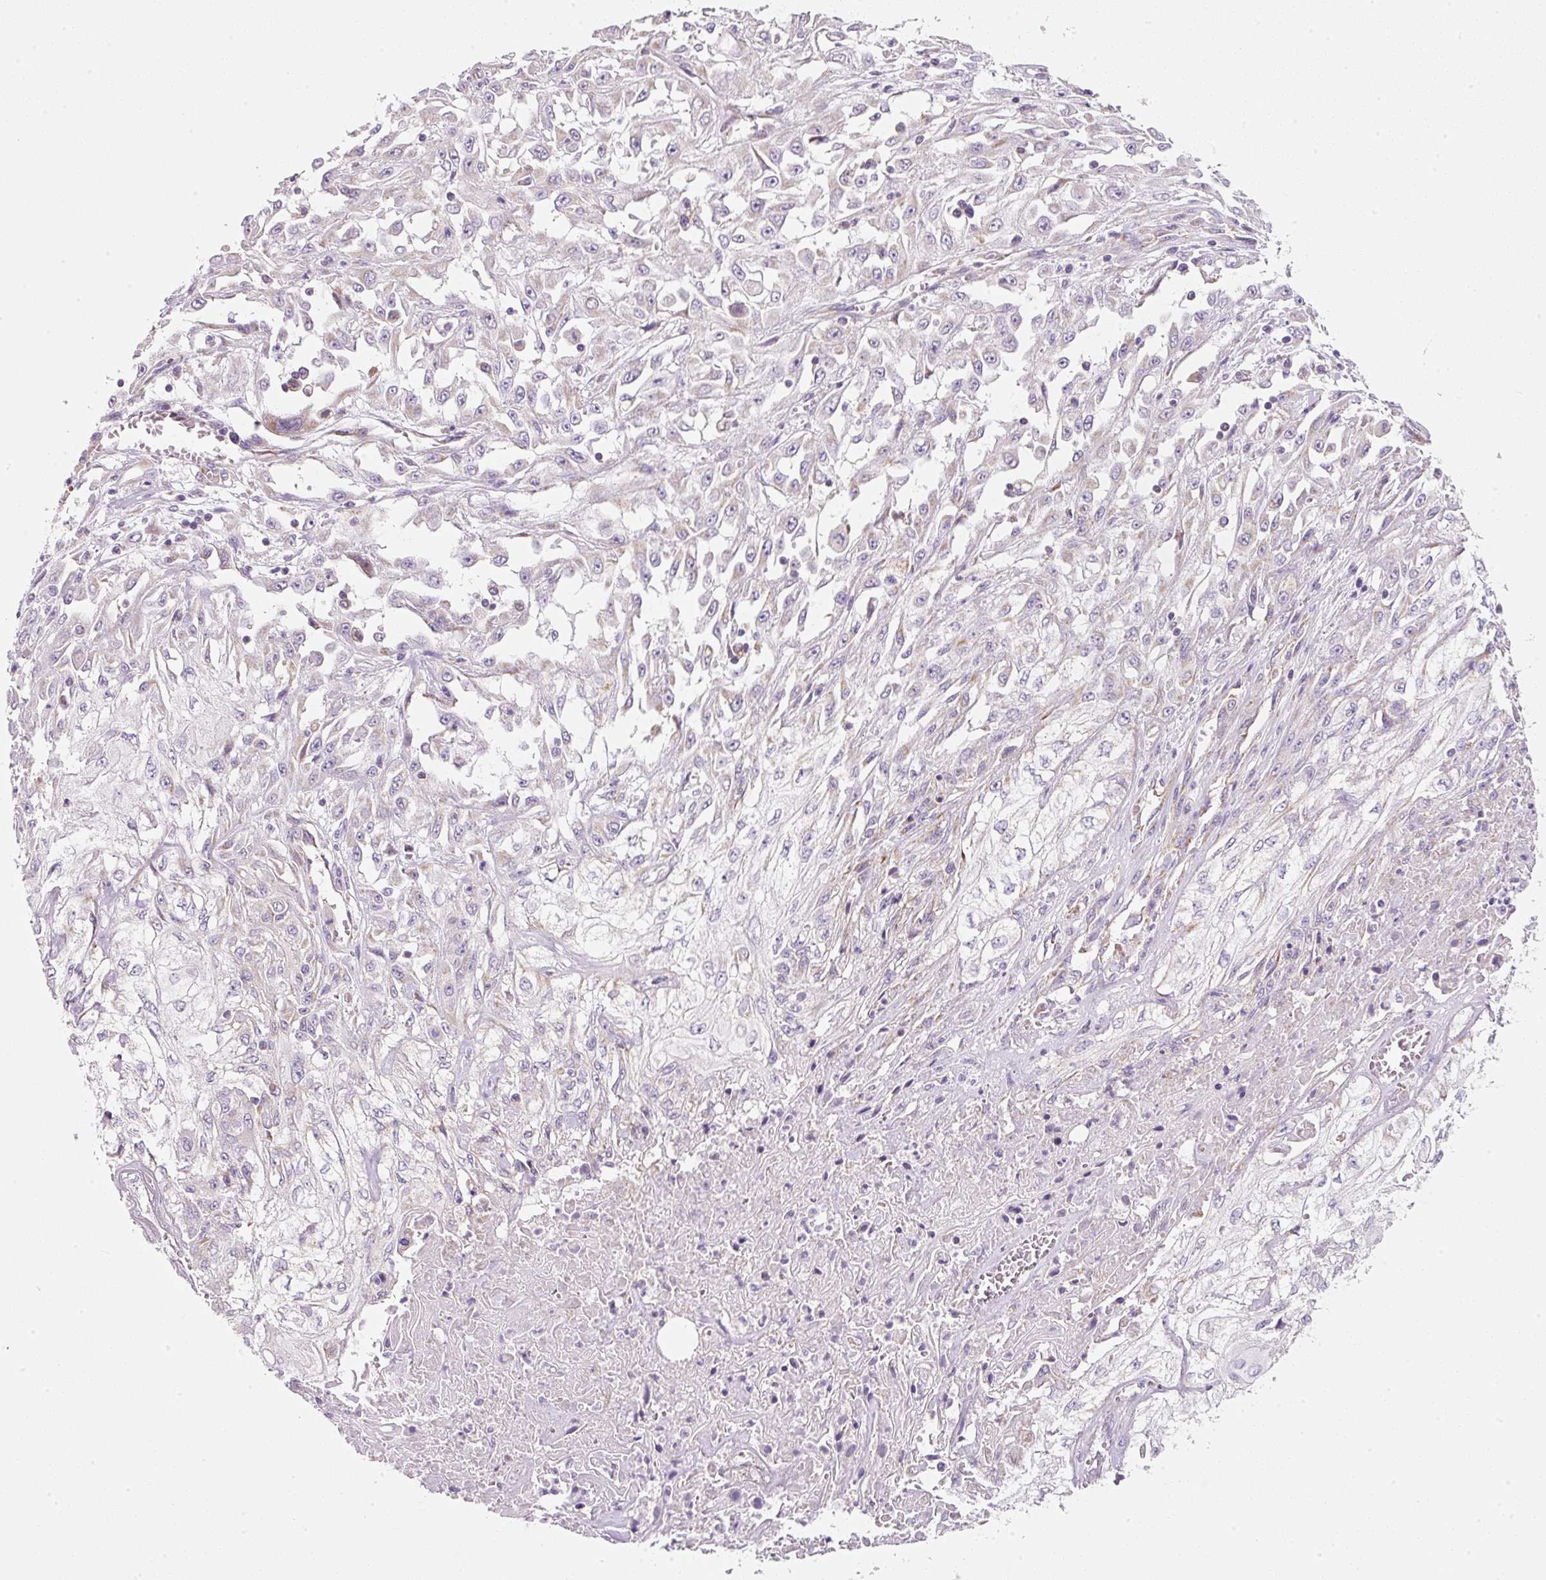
{"staining": {"intensity": "negative", "quantity": "none", "location": "none"}, "tissue": "skin cancer", "cell_type": "Tumor cells", "image_type": "cancer", "snomed": [{"axis": "morphology", "description": "Squamous cell carcinoma, NOS"}, {"axis": "morphology", "description": "Squamous cell carcinoma, metastatic, NOS"}, {"axis": "topography", "description": "Skin"}, {"axis": "topography", "description": "Lymph node"}], "caption": "Immunohistochemistry (IHC) of skin cancer (squamous cell carcinoma) shows no positivity in tumor cells. (DAB (3,3'-diaminobenzidine) immunohistochemistry with hematoxylin counter stain).", "gene": "NDUFA1", "patient": {"sex": "male", "age": 75}}